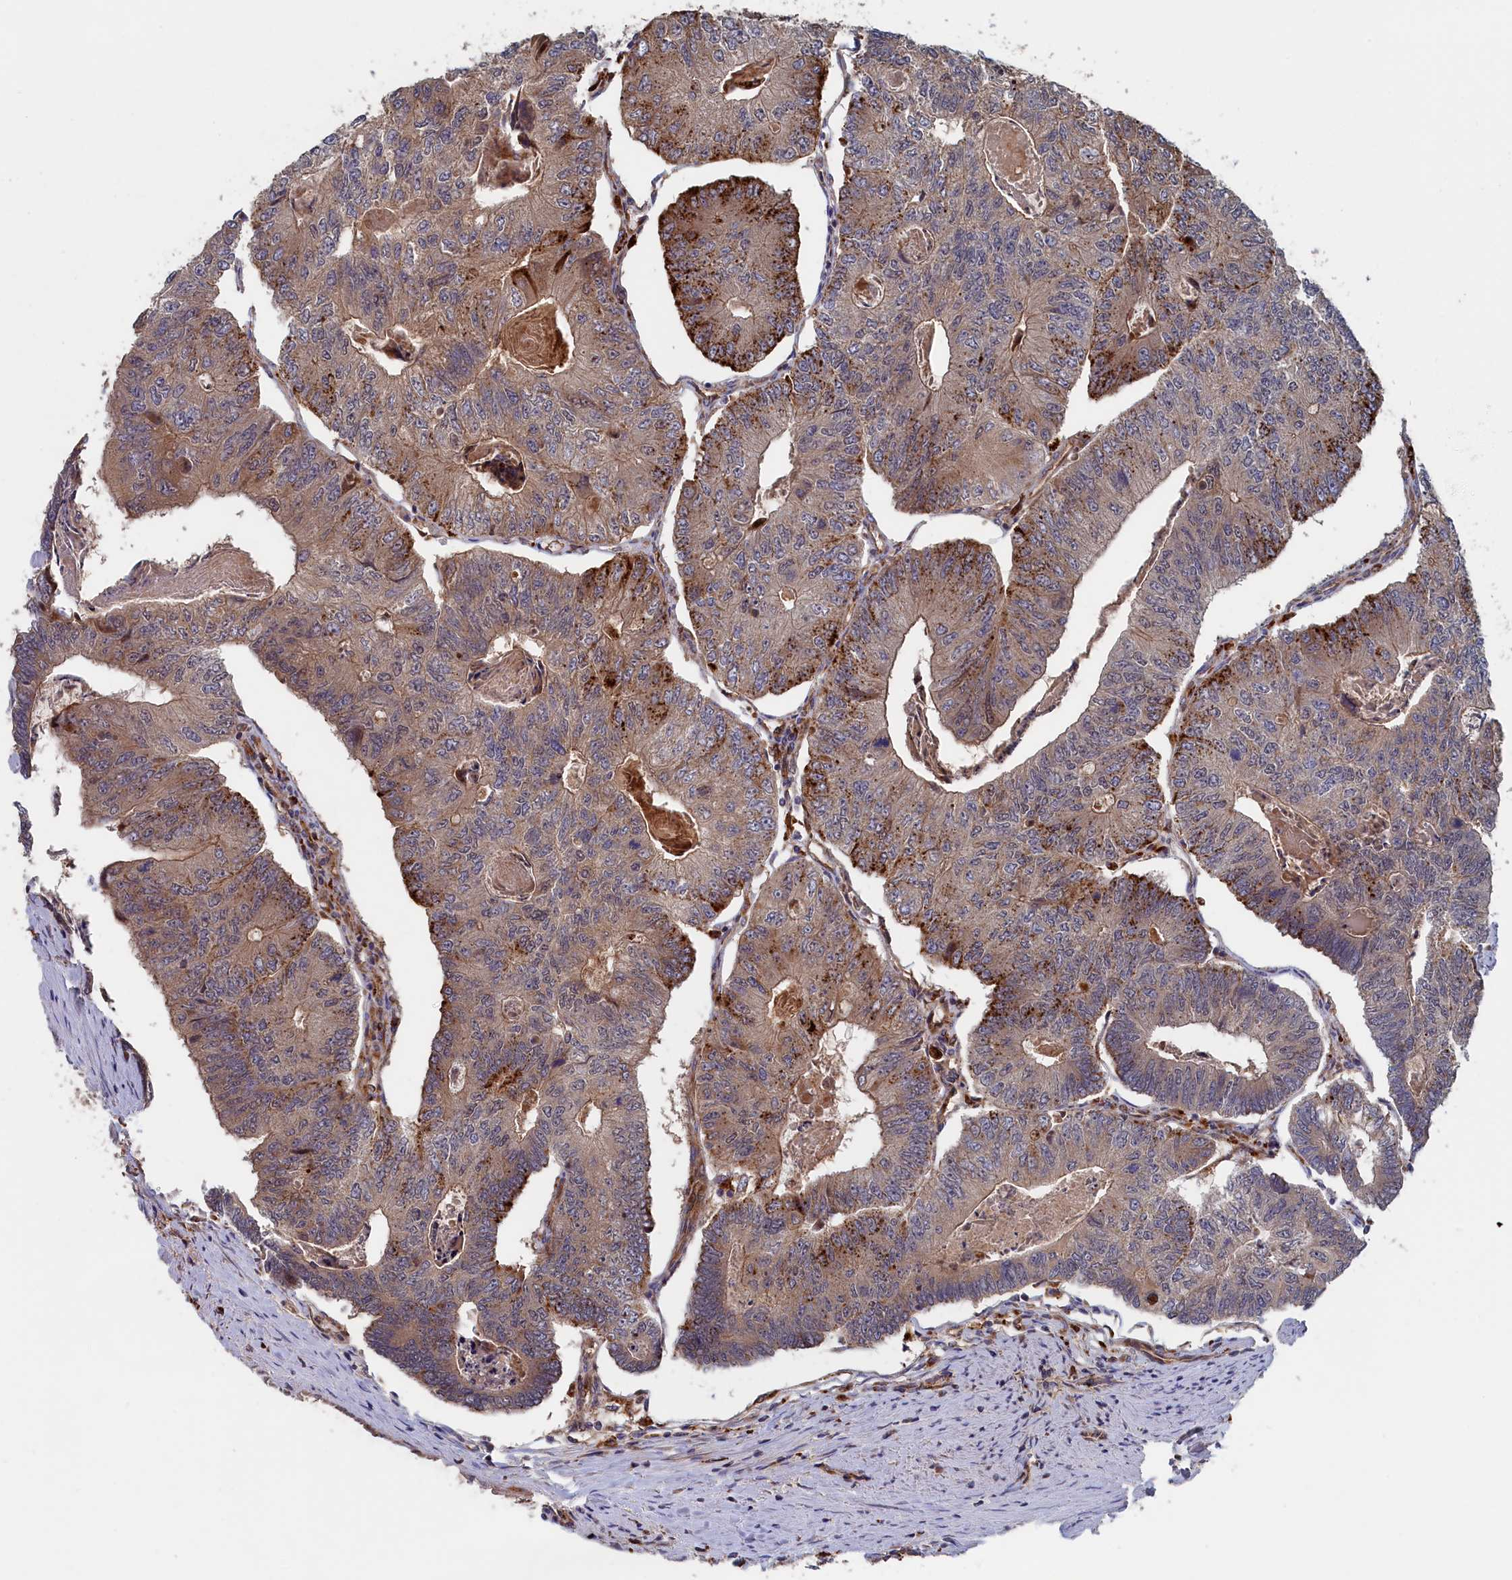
{"staining": {"intensity": "strong", "quantity": "<25%", "location": "cytoplasmic/membranous"}, "tissue": "colorectal cancer", "cell_type": "Tumor cells", "image_type": "cancer", "snomed": [{"axis": "morphology", "description": "Adenocarcinoma, NOS"}, {"axis": "topography", "description": "Colon"}], "caption": "Adenocarcinoma (colorectal) stained for a protein (brown) reveals strong cytoplasmic/membranous positive expression in approximately <25% of tumor cells.", "gene": "TRAPPC2L", "patient": {"sex": "female", "age": 67}}